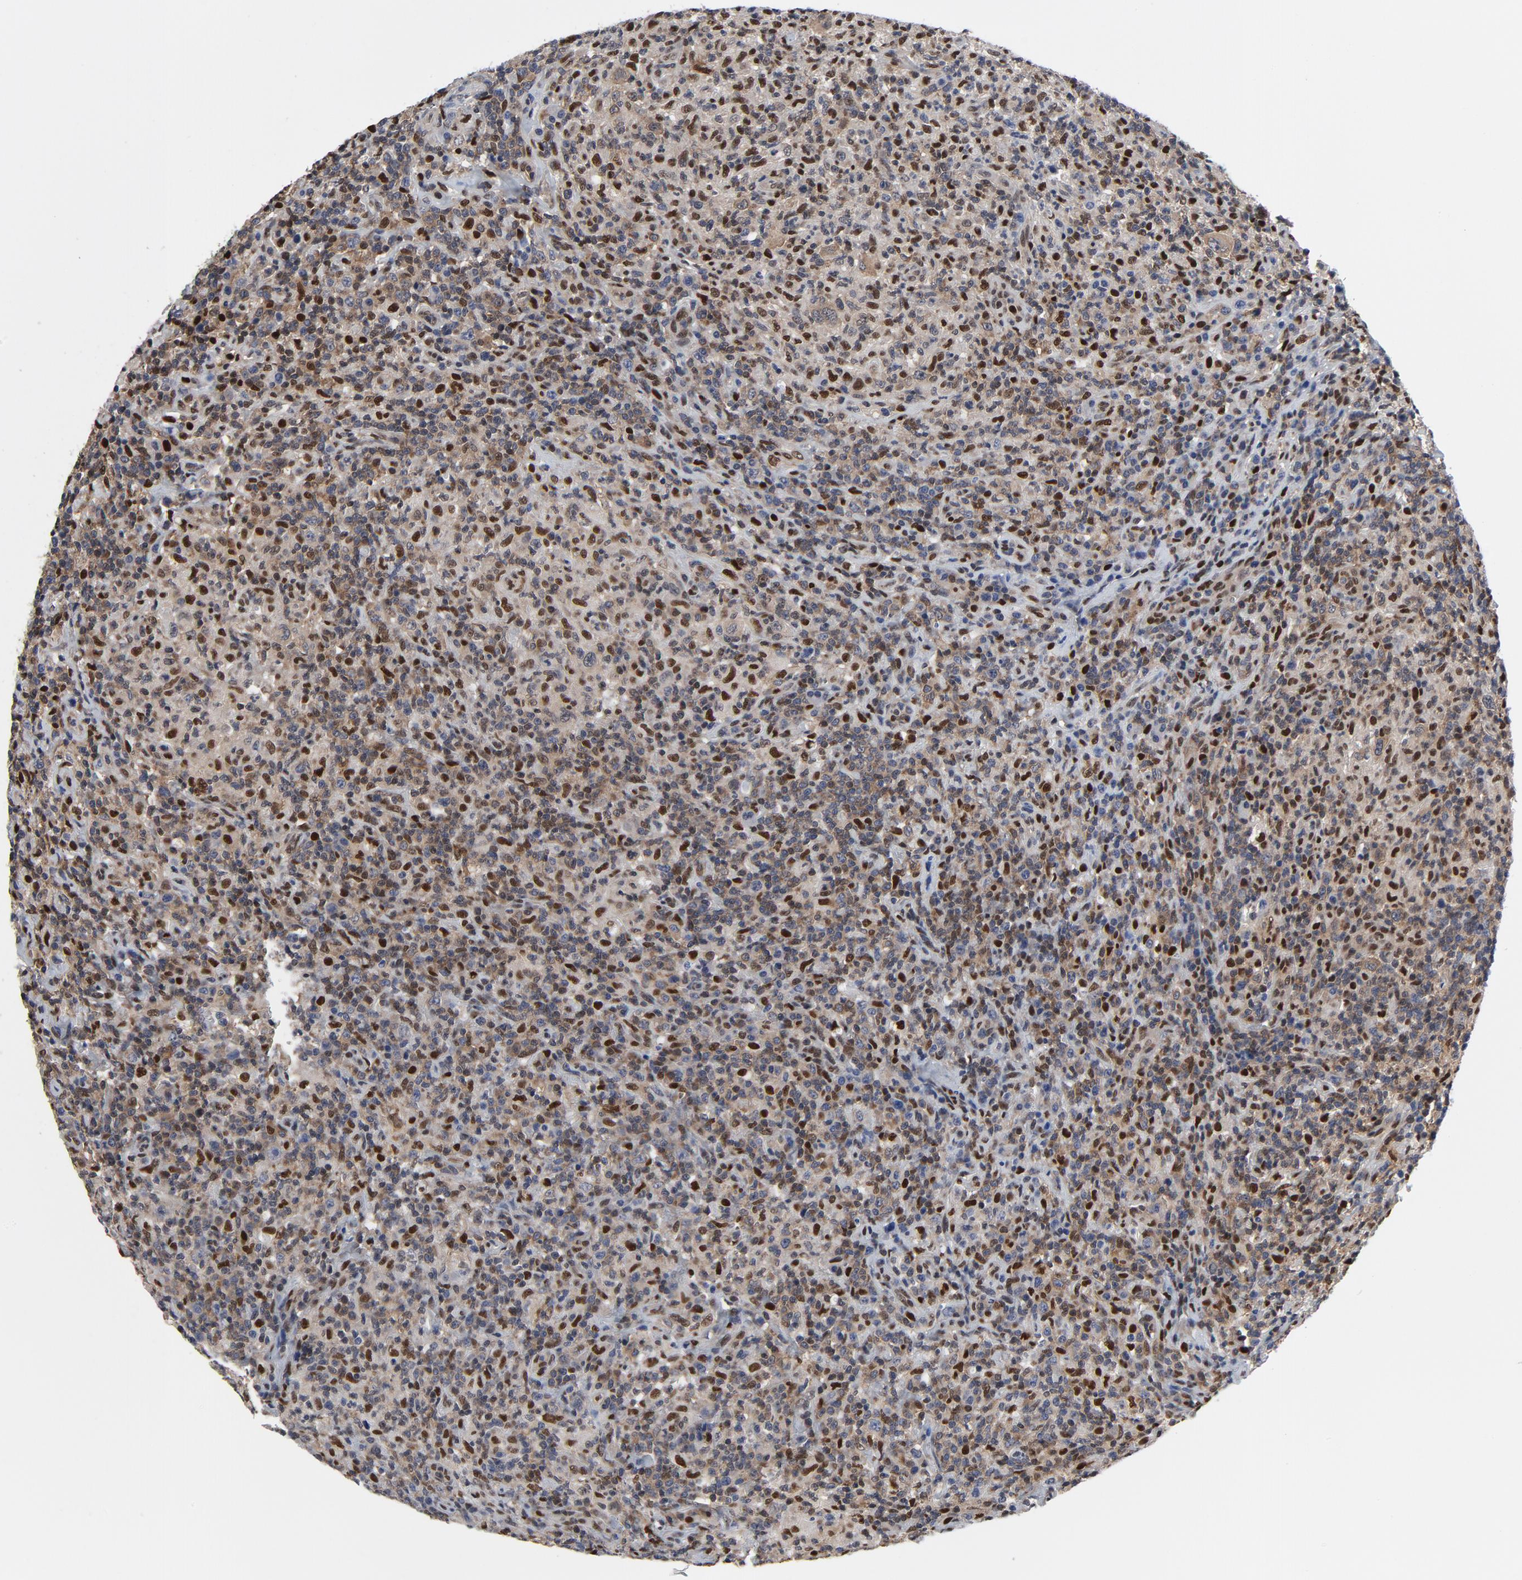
{"staining": {"intensity": "moderate", "quantity": "25%-75%", "location": "cytoplasmic/membranous,nuclear"}, "tissue": "lymphoma", "cell_type": "Tumor cells", "image_type": "cancer", "snomed": [{"axis": "morphology", "description": "Hodgkin's disease, NOS"}, {"axis": "topography", "description": "Lymph node"}], "caption": "Lymphoma was stained to show a protein in brown. There is medium levels of moderate cytoplasmic/membranous and nuclear staining in approximately 25%-75% of tumor cells. Using DAB (3,3'-diaminobenzidine) (brown) and hematoxylin (blue) stains, captured at high magnification using brightfield microscopy.", "gene": "NFKB1", "patient": {"sex": "male", "age": 65}}